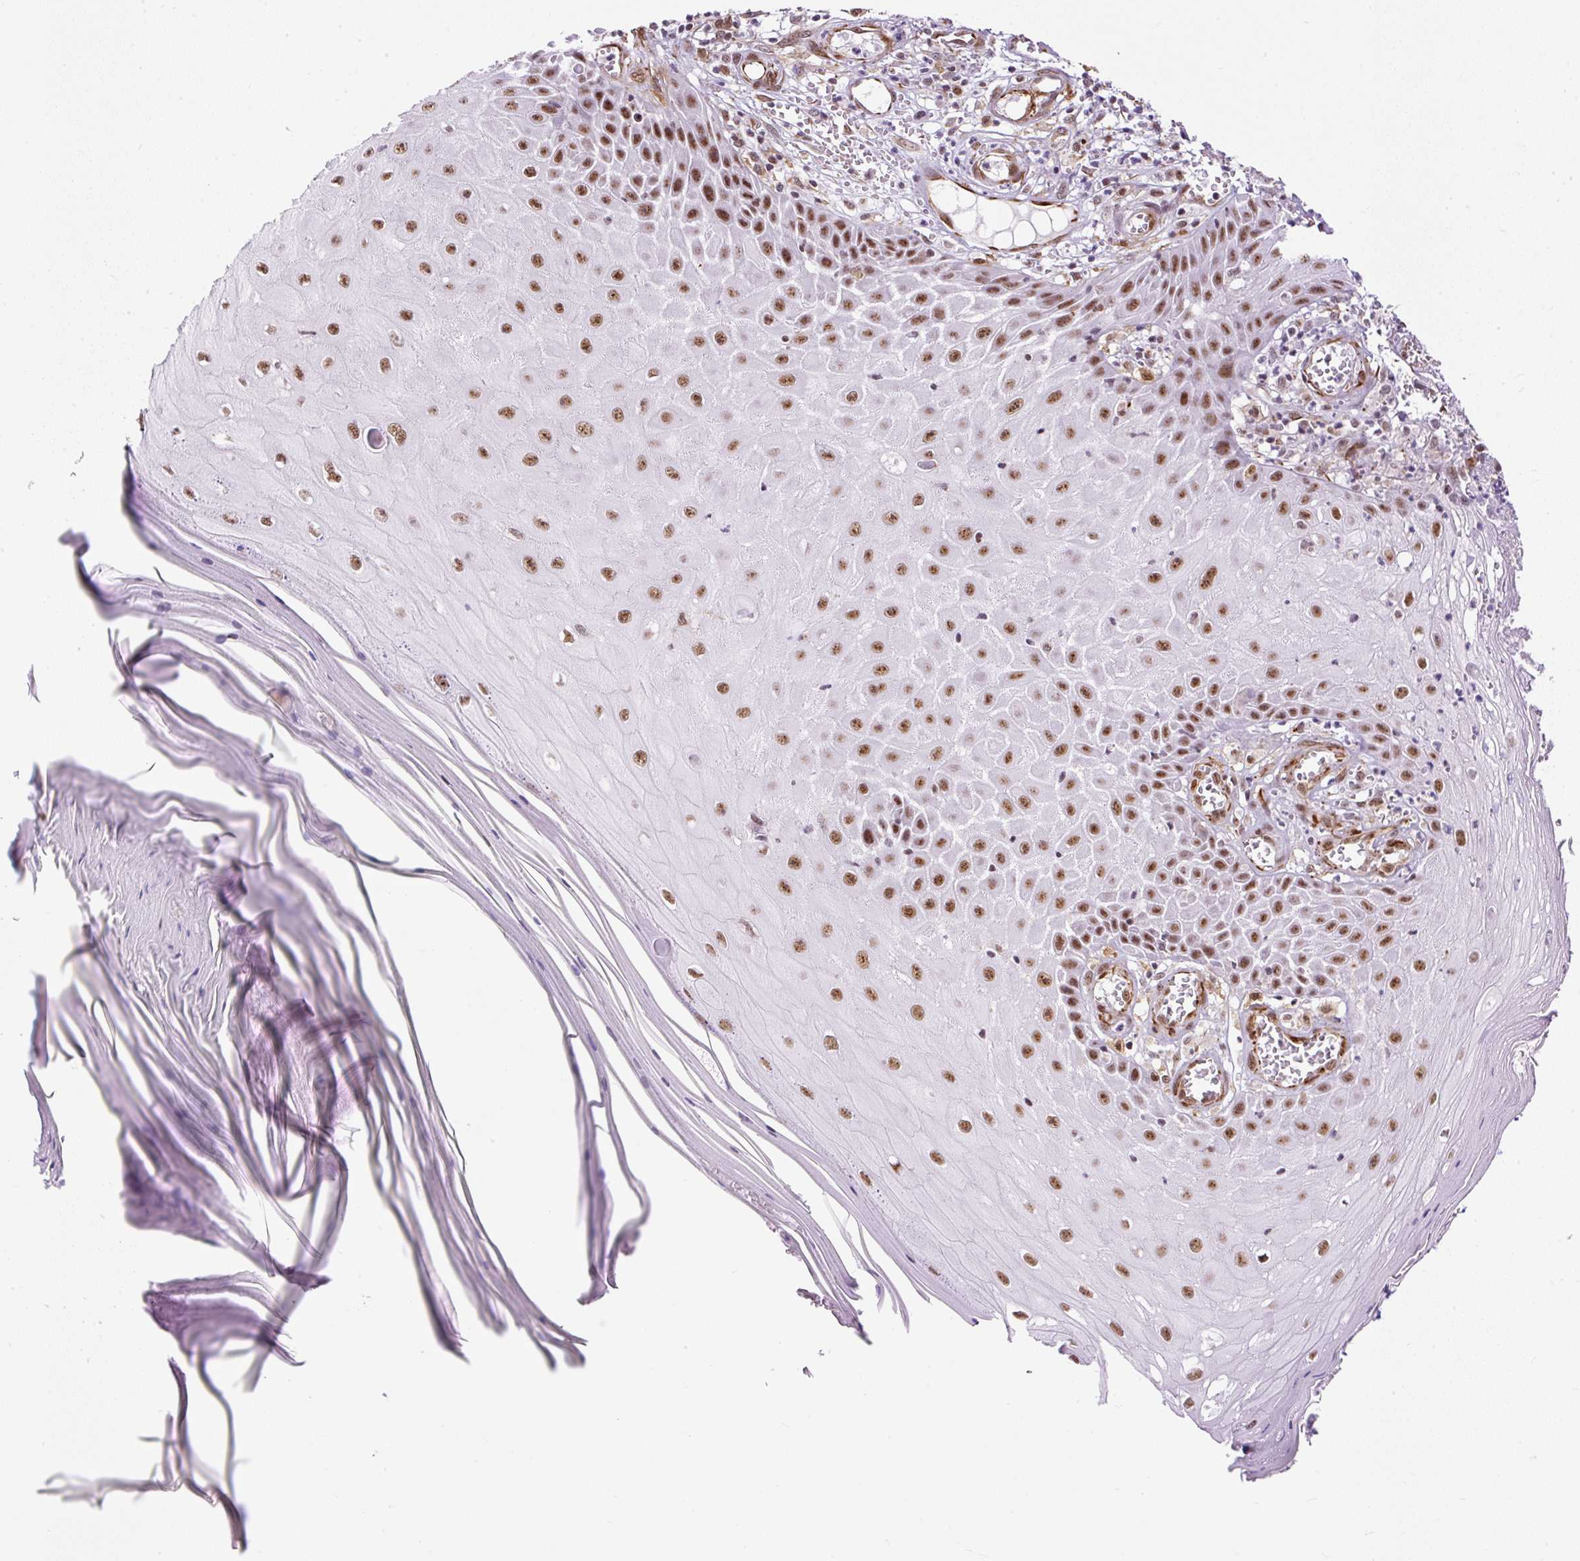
{"staining": {"intensity": "moderate", "quantity": ">75%", "location": "nuclear"}, "tissue": "skin cancer", "cell_type": "Tumor cells", "image_type": "cancer", "snomed": [{"axis": "morphology", "description": "Squamous cell carcinoma, NOS"}, {"axis": "topography", "description": "Skin"}], "caption": "IHC of squamous cell carcinoma (skin) displays medium levels of moderate nuclear expression in approximately >75% of tumor cells. (Stains: DAB (3,3'-diaminobenzidine) in brown, nuclei in blue, Microscopy: brightfield microscopy at high magnification).", "gene": "LUC7L2", "patient": {"sex": "female", "age": 73}}